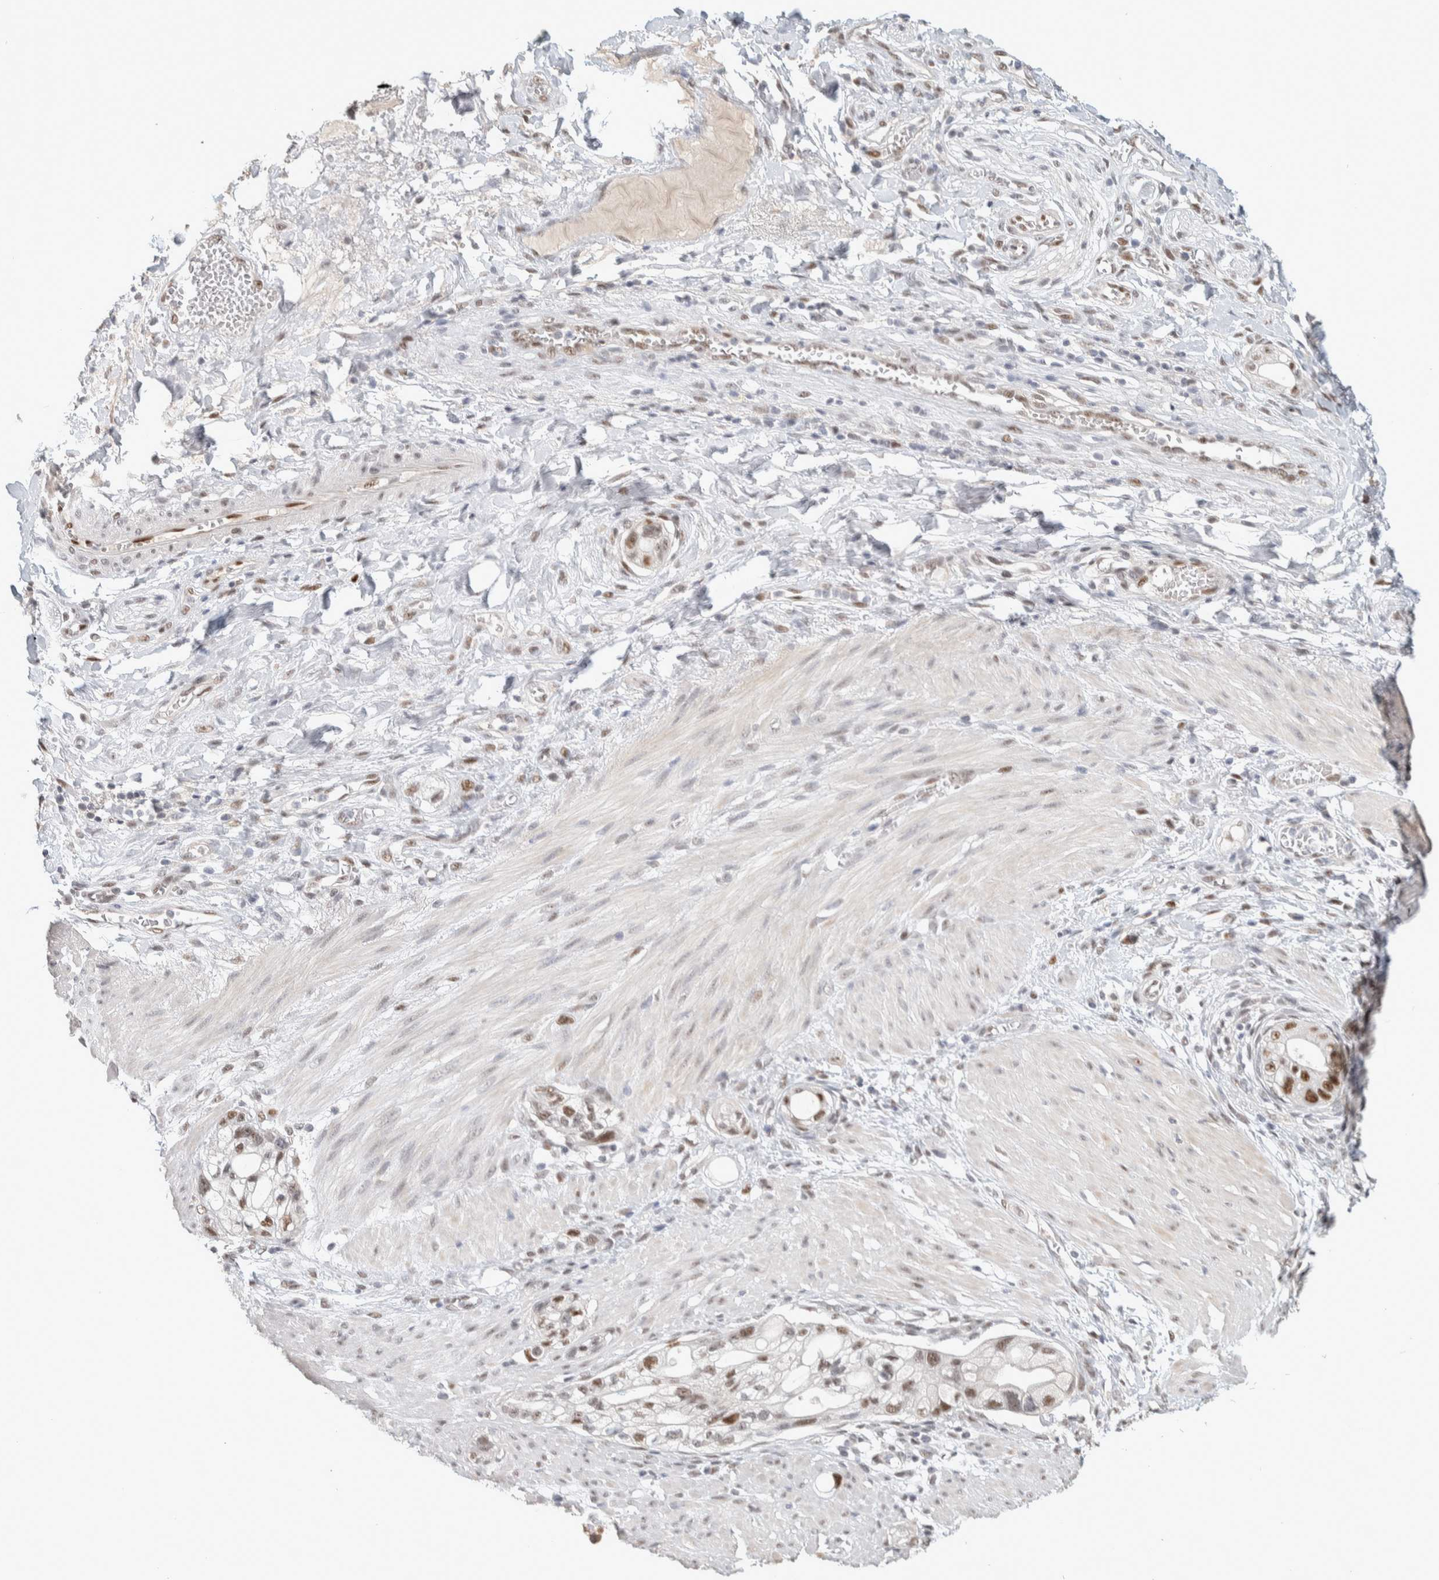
{"staining": {"intensity": "moderate", "quantity": ">75%", "location": "nuclear"}, "tissue": "stomach cancer", "cell_type": "Tumor cells", "image_type": "cancer", "snomed": [{"axis": "morphology", "description": "Adenocarcinoma, NOS"}, {"axis": "topography", "description": "Stomach"}, {"axis": "topography", "description": "Stomach, lower"}], "caption": "This histopathology image displays IHC staining of human stomach adenocarcinoma, with medium moderate nuclear expression in about >75% of tumor cells.", "gene": "PUS7", "patient": {"sex": "female", "age": 48}}